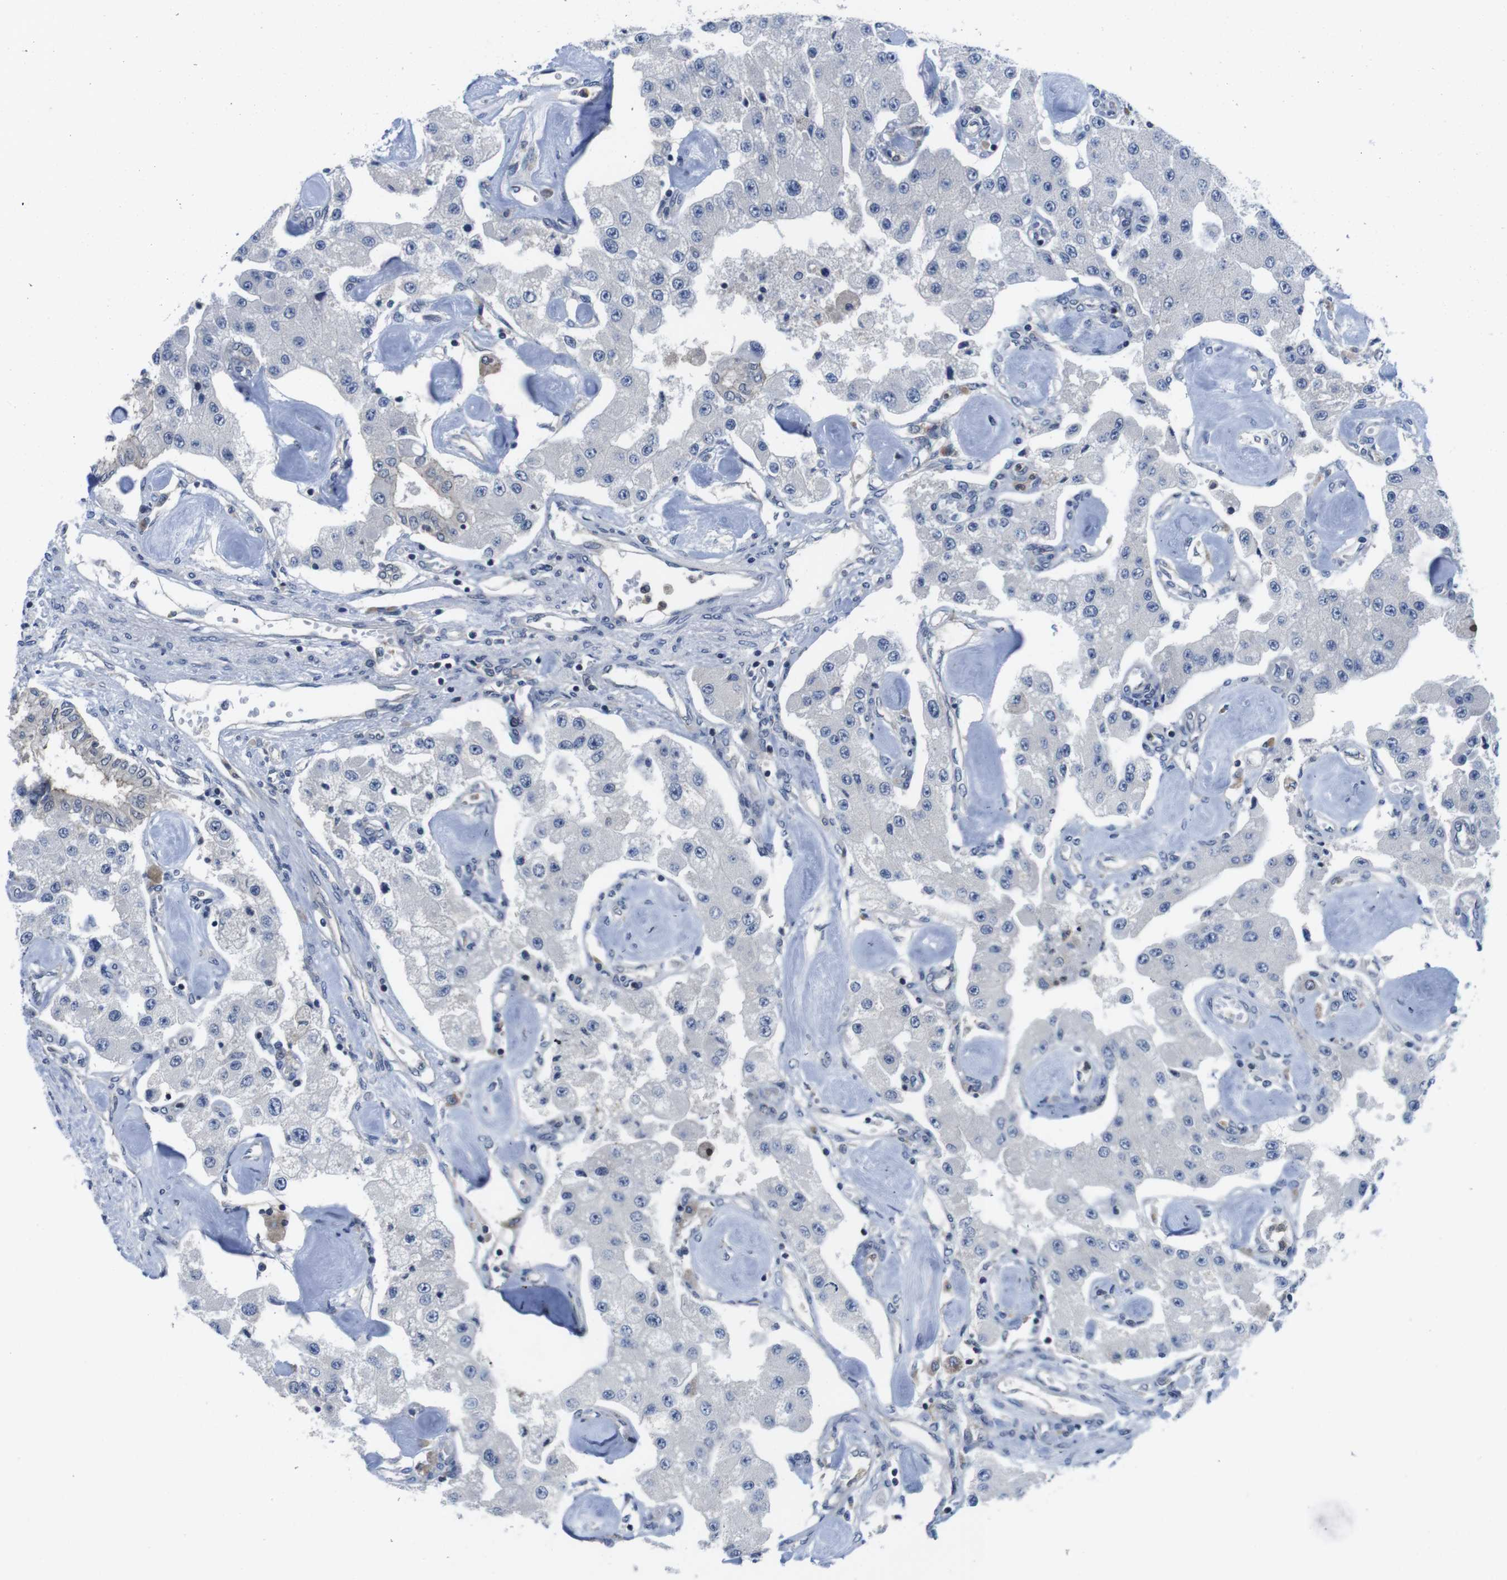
{"staining": {"intensity": "negative", "quantity": "none", "location": "none"}, "tissue": "carcinoid", "cell_type": "Tumor cells", "image_type": "cancer", "snomed": [{"axis": "morphology", "description": "Carcinoid, malignant, NOS"}, {"axis": "topography", "description": "Pancreas"}], "caption": "A photomicrograph of human carcinoid (malignant) is negative for staining in tumor cells.", "gene": "FADD", "patient": {"sex": "male", "age": 41}}